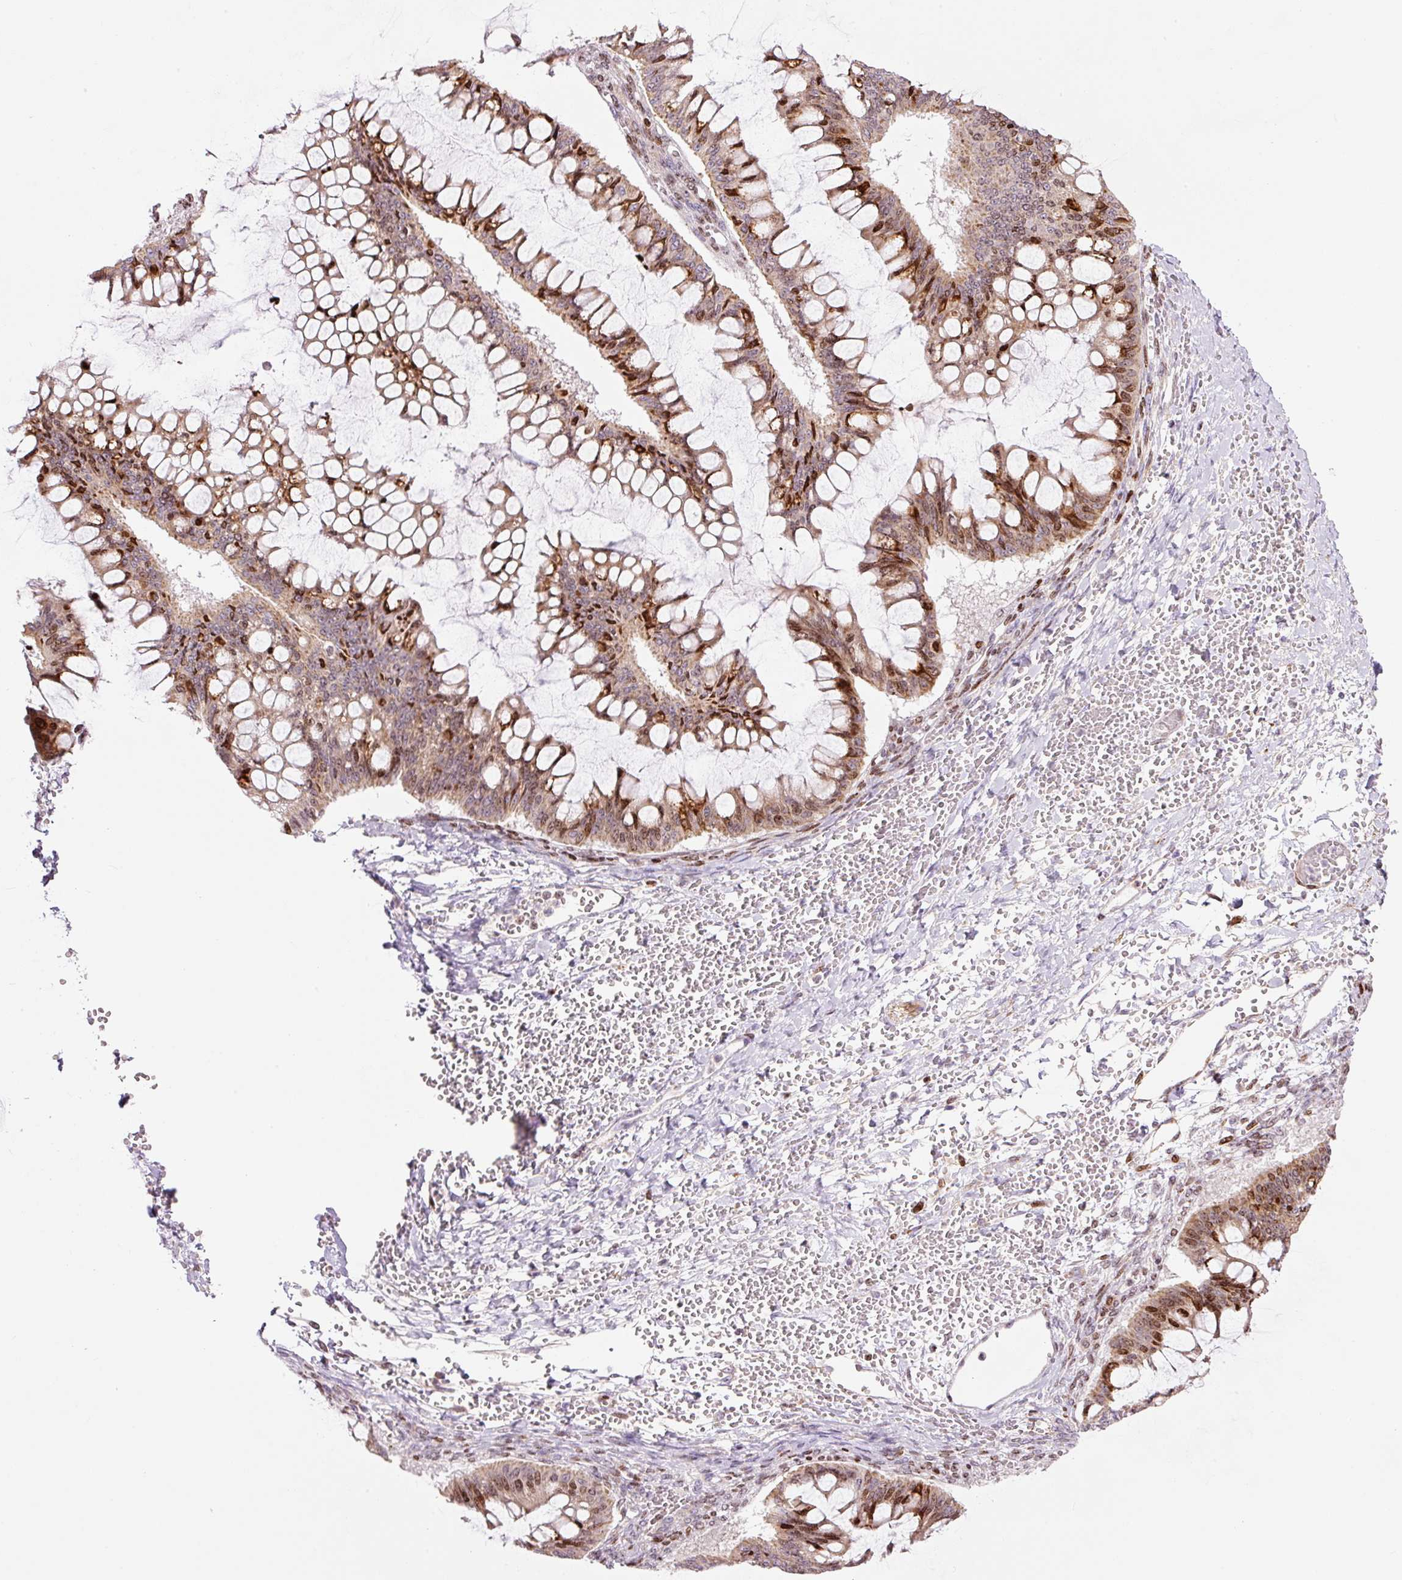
{"staining": {"intensity": "moderate", "quantity": ">75%", "location": "cytoplasmic/membranous,nuclear"}, "tissue": "ovarian cancer", "cell_type": "Tumor cells", "image_type": "cancer", "snomed": [{"axis": "morphology", "description": "Cystadenocarcinoma, mucinous, NOS"}, {"axis": "topography", "description": "Ovary"}], "caption": "Brown immunohistochemical staining in human ovarian cancer (mucinous cystadenocarcinoma) displays moderate cytoplasmic/membranous and nuclear staining in approximately >75% of tumor cells.", "gene": "TMEM8B", "patient": {"sex": "female", "age": 73}}